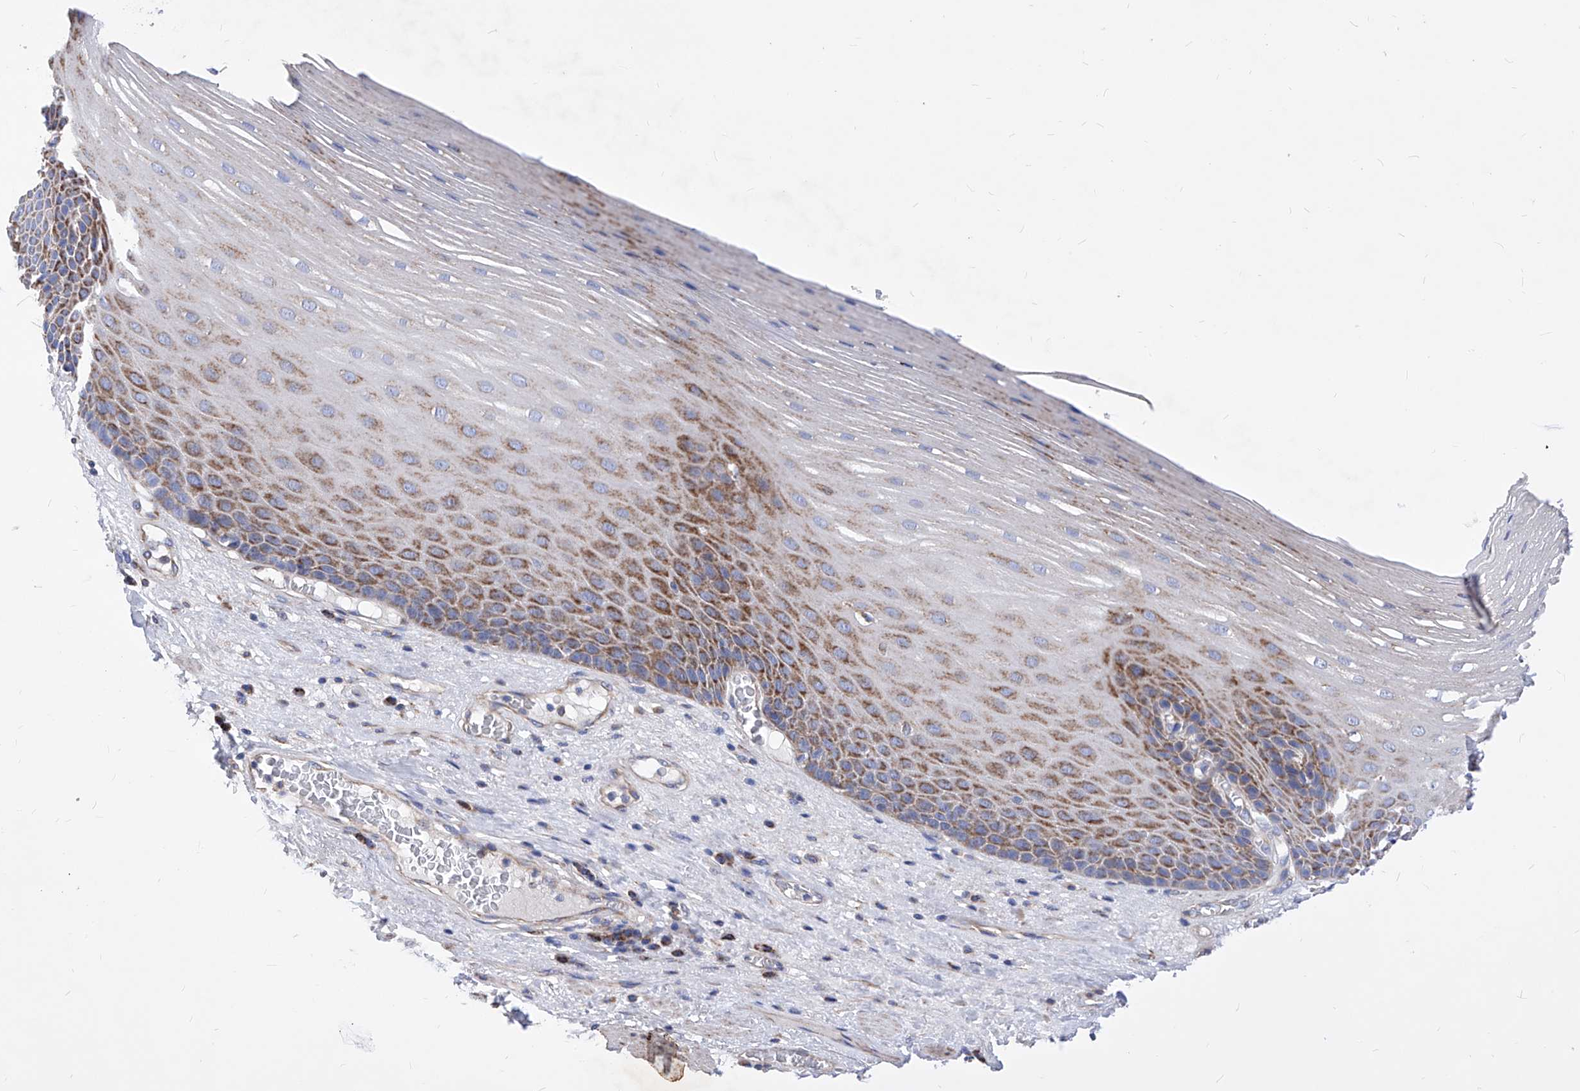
{"staining": {"intensity": "moderate", "quantity": "25%-75%", "location": "cytoplasmic/membranous"}, "tissue": "esophagus", "cell_type": "Squamous epithelial cells", "image_type": "normal", "snomed": [{"axis": "morphology", "description": "Normal tissue, NOS"}, {"axis": "topography", "description": "Esophagus"}], "caption": "Protein expression analysis of unremarkable human esophagus reveals moderate cytoplasmic/membranous positivity in about 25%-75% of squamous epithelial cells.", "gene": "HRNR", "patient": {"sex": "male", "age": 62}}